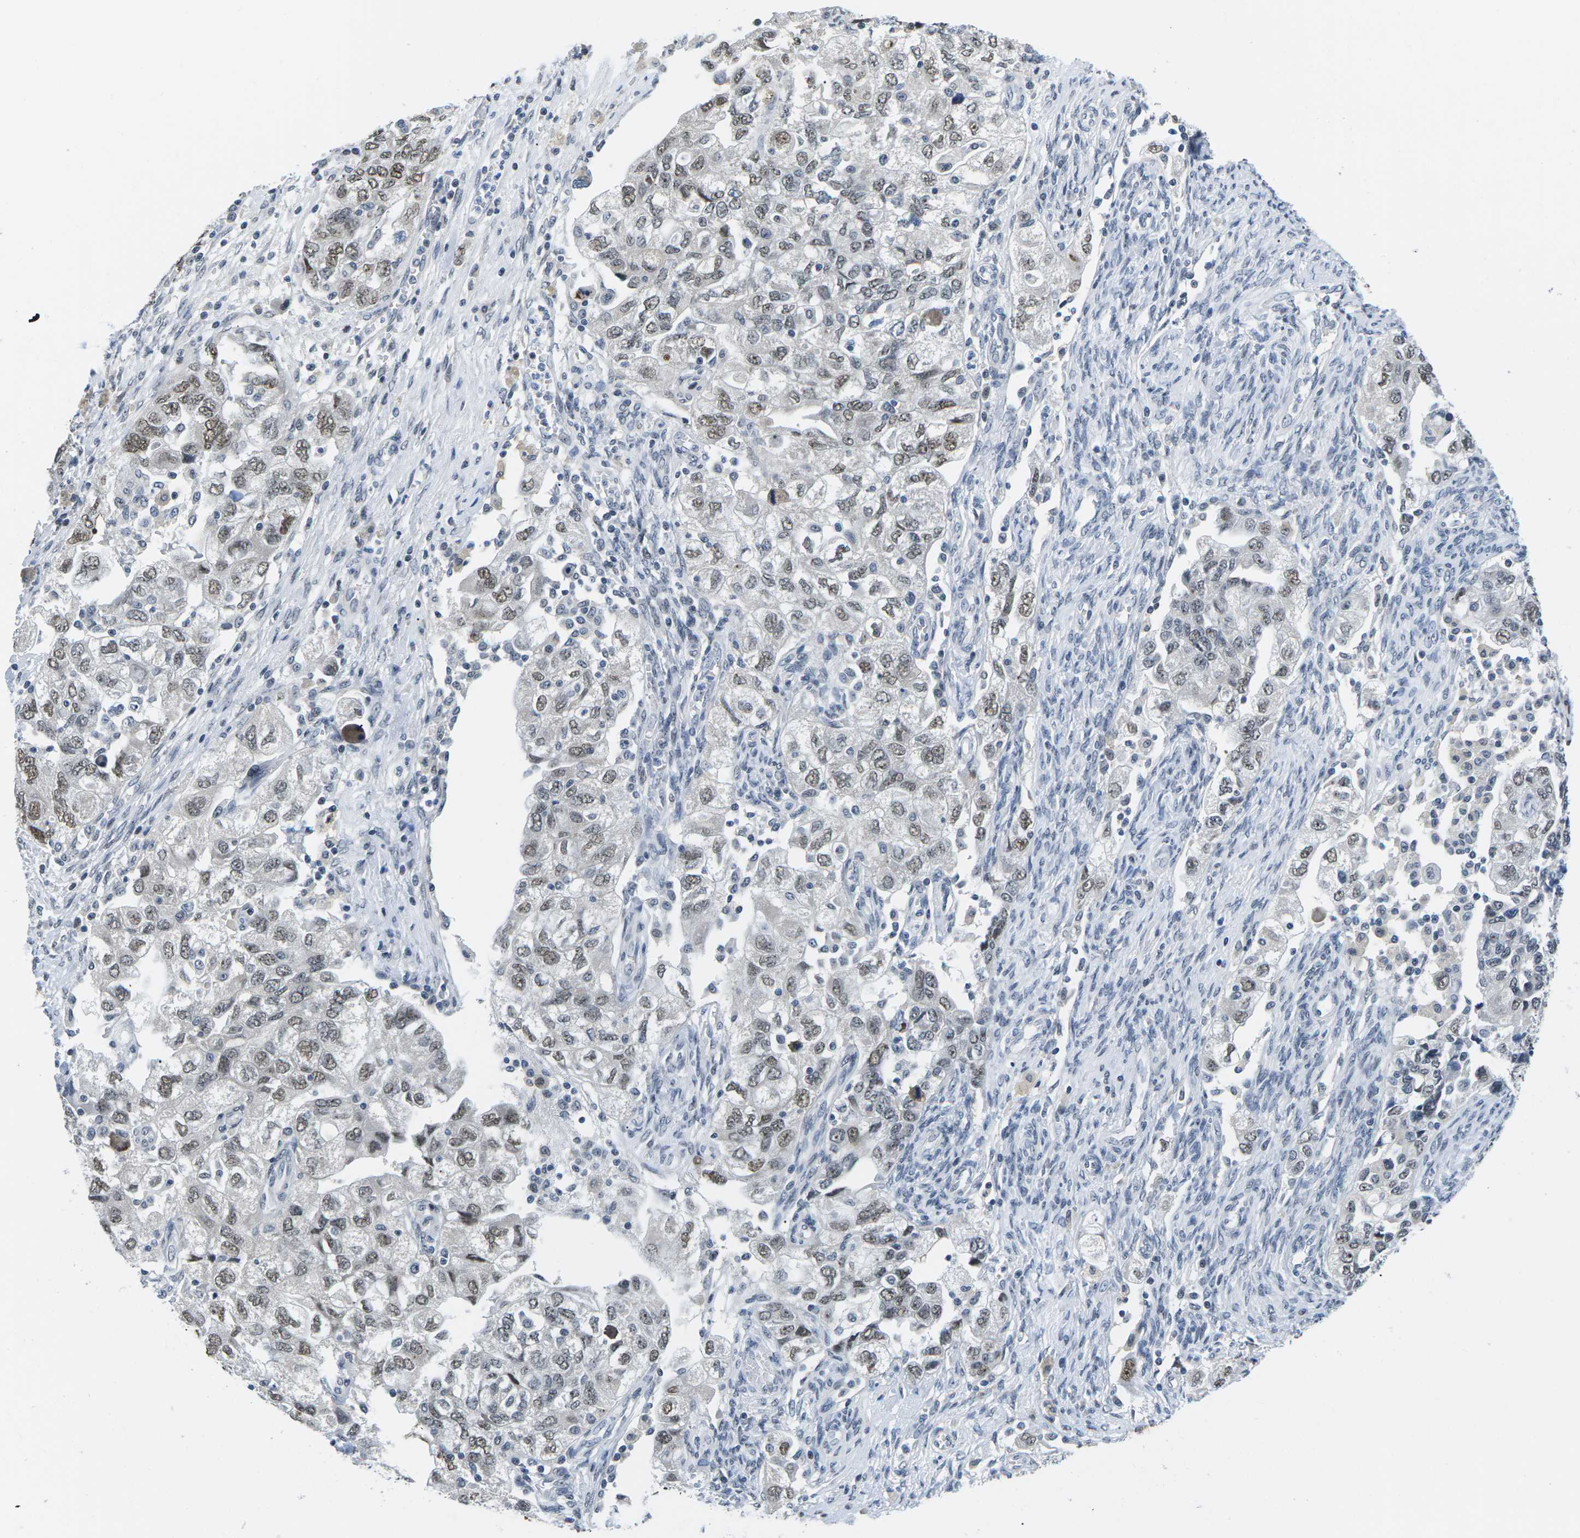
{"staining": {"intensity": "moderate", "quantity": "25%-75%", "location": "nuclear"}, "tissue": "ovarian cancer", "cell_type": "Tumor cells", "image_type": "cancer", "snomed": [{"axis": "morphology", "description": "Carcinoma, NOS"}, {"axis": "morphology", "description": "Cystadenocarcinoma, serous, NOS"}, {"axis": "topography", "description": "Ovary"}], "caption": "Tumor cells display medium levels of moderate nuclear positivity in about 25%-75% of cells in ovarian cancer. (brown staining indicates protein expression, while blue staining denotes nuclei).", "gene": "NSRP1", "patient": {"sex": "female", "age": 69}}